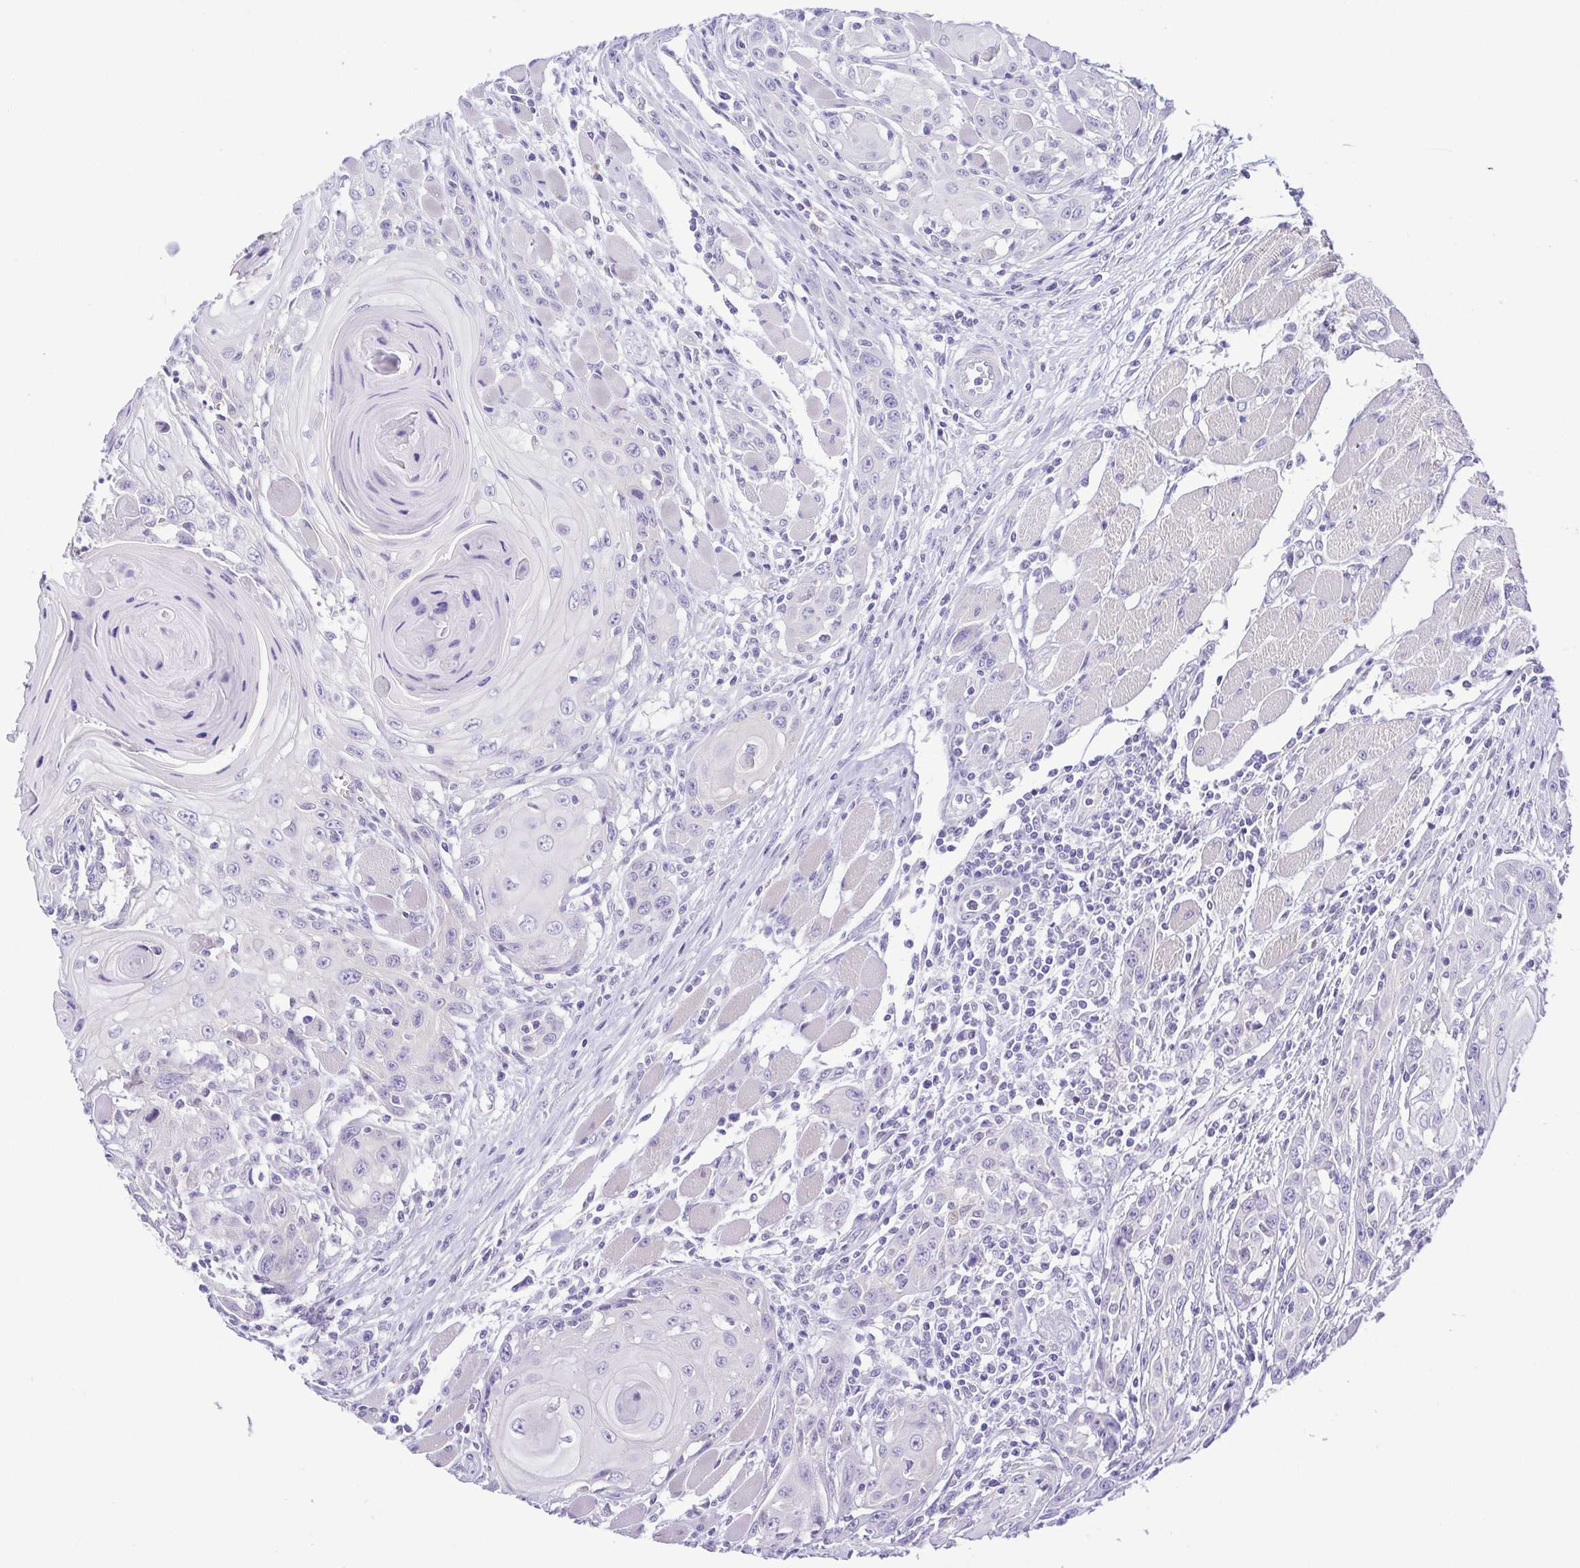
{"staining": {"intensity": "negative", "quantity": "none", "location": "none"}, "tissue": "head and neck cancer", "cell_type": "Tumor cells", "image_type": "cancer", "snomed": [{"axis": "morphology", "description": "Squamous cell carcinoma, NOS"}, {"axis": "topography", "description": "Head-Neck"}], "caption": "Immunohistochemistry of human head and neck cancer (squamous cell carcinoma) exhibits no positivity in tumor cells.", "gene": "EPB42", "patient": {"sex": "female", "age": 80}}